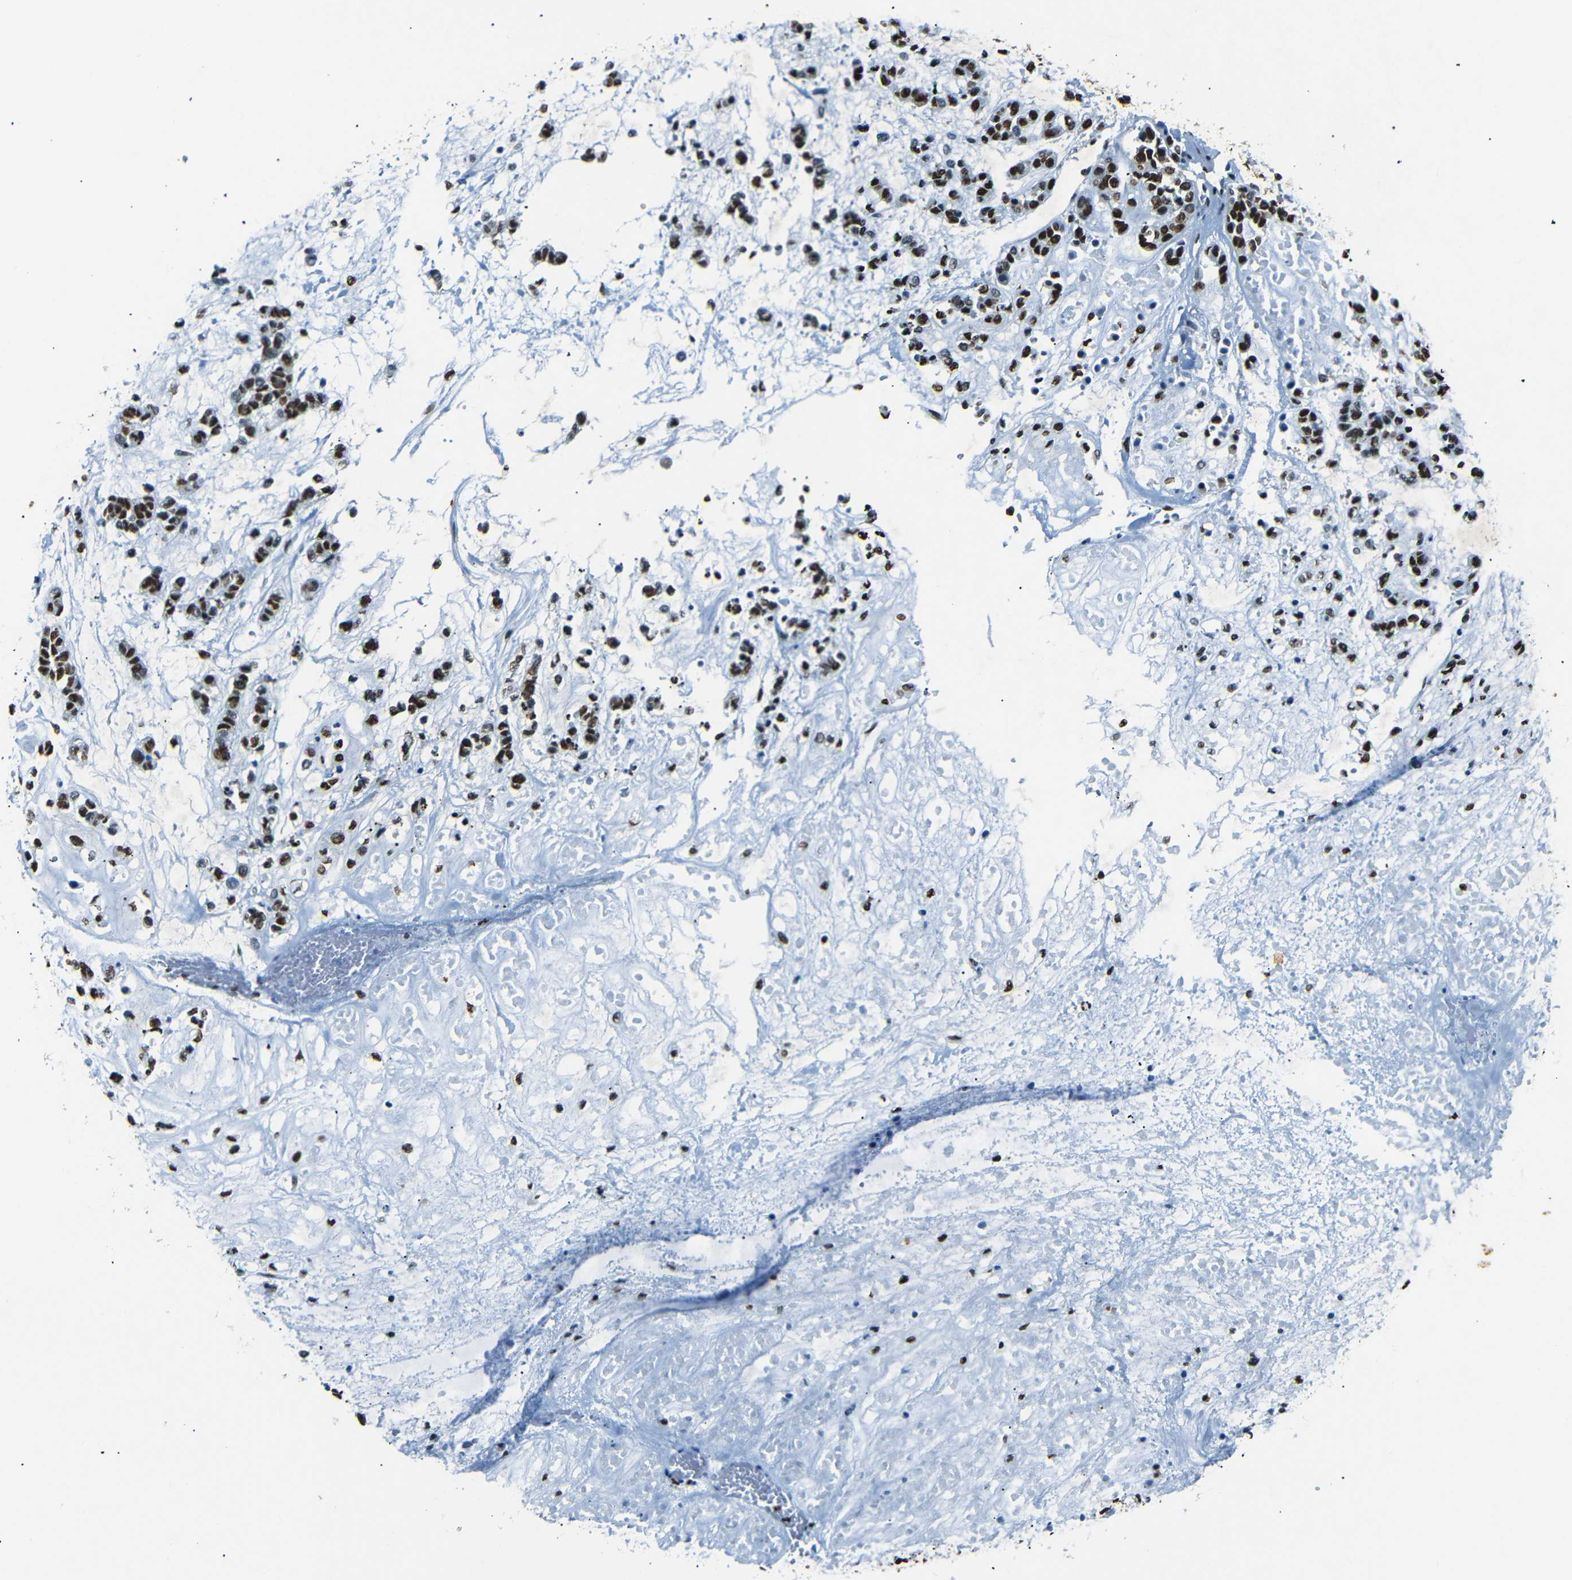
{"staining": {"intensity": "strong", "quantity": ">75%", "location": "nuclear"}, "tissue": "head and neck cancer", "cell_type": "Tumor cells", "image_type": "cancer", "snomed": [{"axis": "morphology", "description": "Adenocarcinoma, NOS"}, {"axis": "morphology", "description": "Adenoma, NOS"}, {"axis": "topography", "description": "Head-Neck"}], "caption": "Protein expression by immunohistochemistry demonstrates strong nuclear staining in approximately >75% of tumor cells in adenoma (head and neck).", "gene": "HMGN1", "patient": {"sex": "female", "age": 55}}